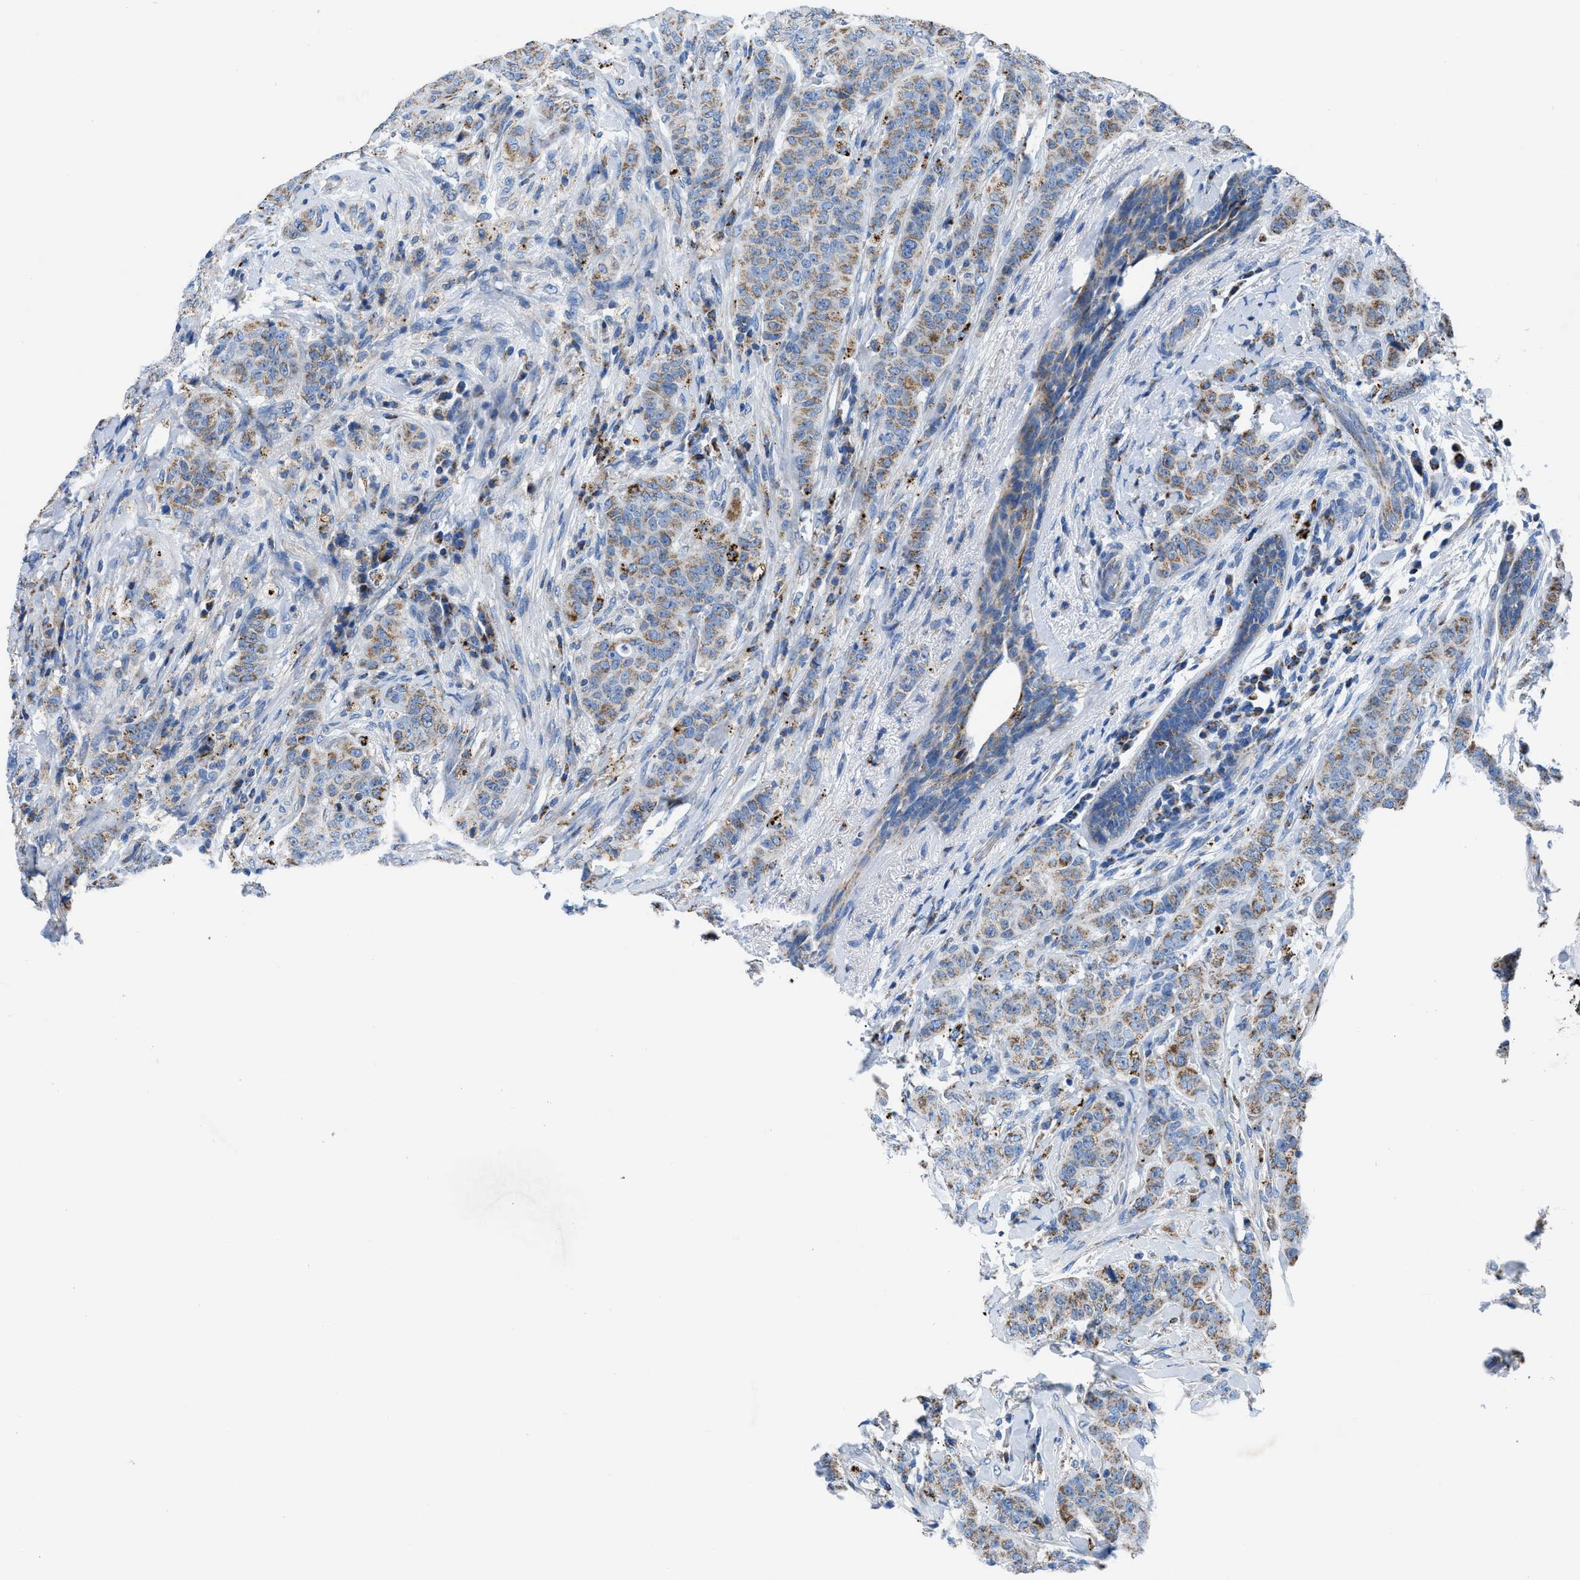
{"staining": {"intensity": "moderate", "quantity": ">75%", "location": "cytoplasmic/membranous"}, "tissue": "breast cancer", "cell_type": "Tumor cells", "image_type": "cancer", "snomed": [{"axis": "morphology", "description": "Normal tissue, NOS"}, {"axis": "morphology", "description": "Duct carcinoma"}, {"axis": "topography", "description": "Breast"}], "caption": "Intraductal carcinoma (breast) stained with DAB IHC demonstrates medium levels of moderate cytoplasmic/membranous positivity in approximately >75% of tumor cells. Using DAB (3,3'-diaminobenzidine) (brown) and hematoxylin (blue) stains, captured at high magnification using brightfield microscopy.", "gene": "ZDHHC3", "patient": {"sex": "female", "age": 40}}